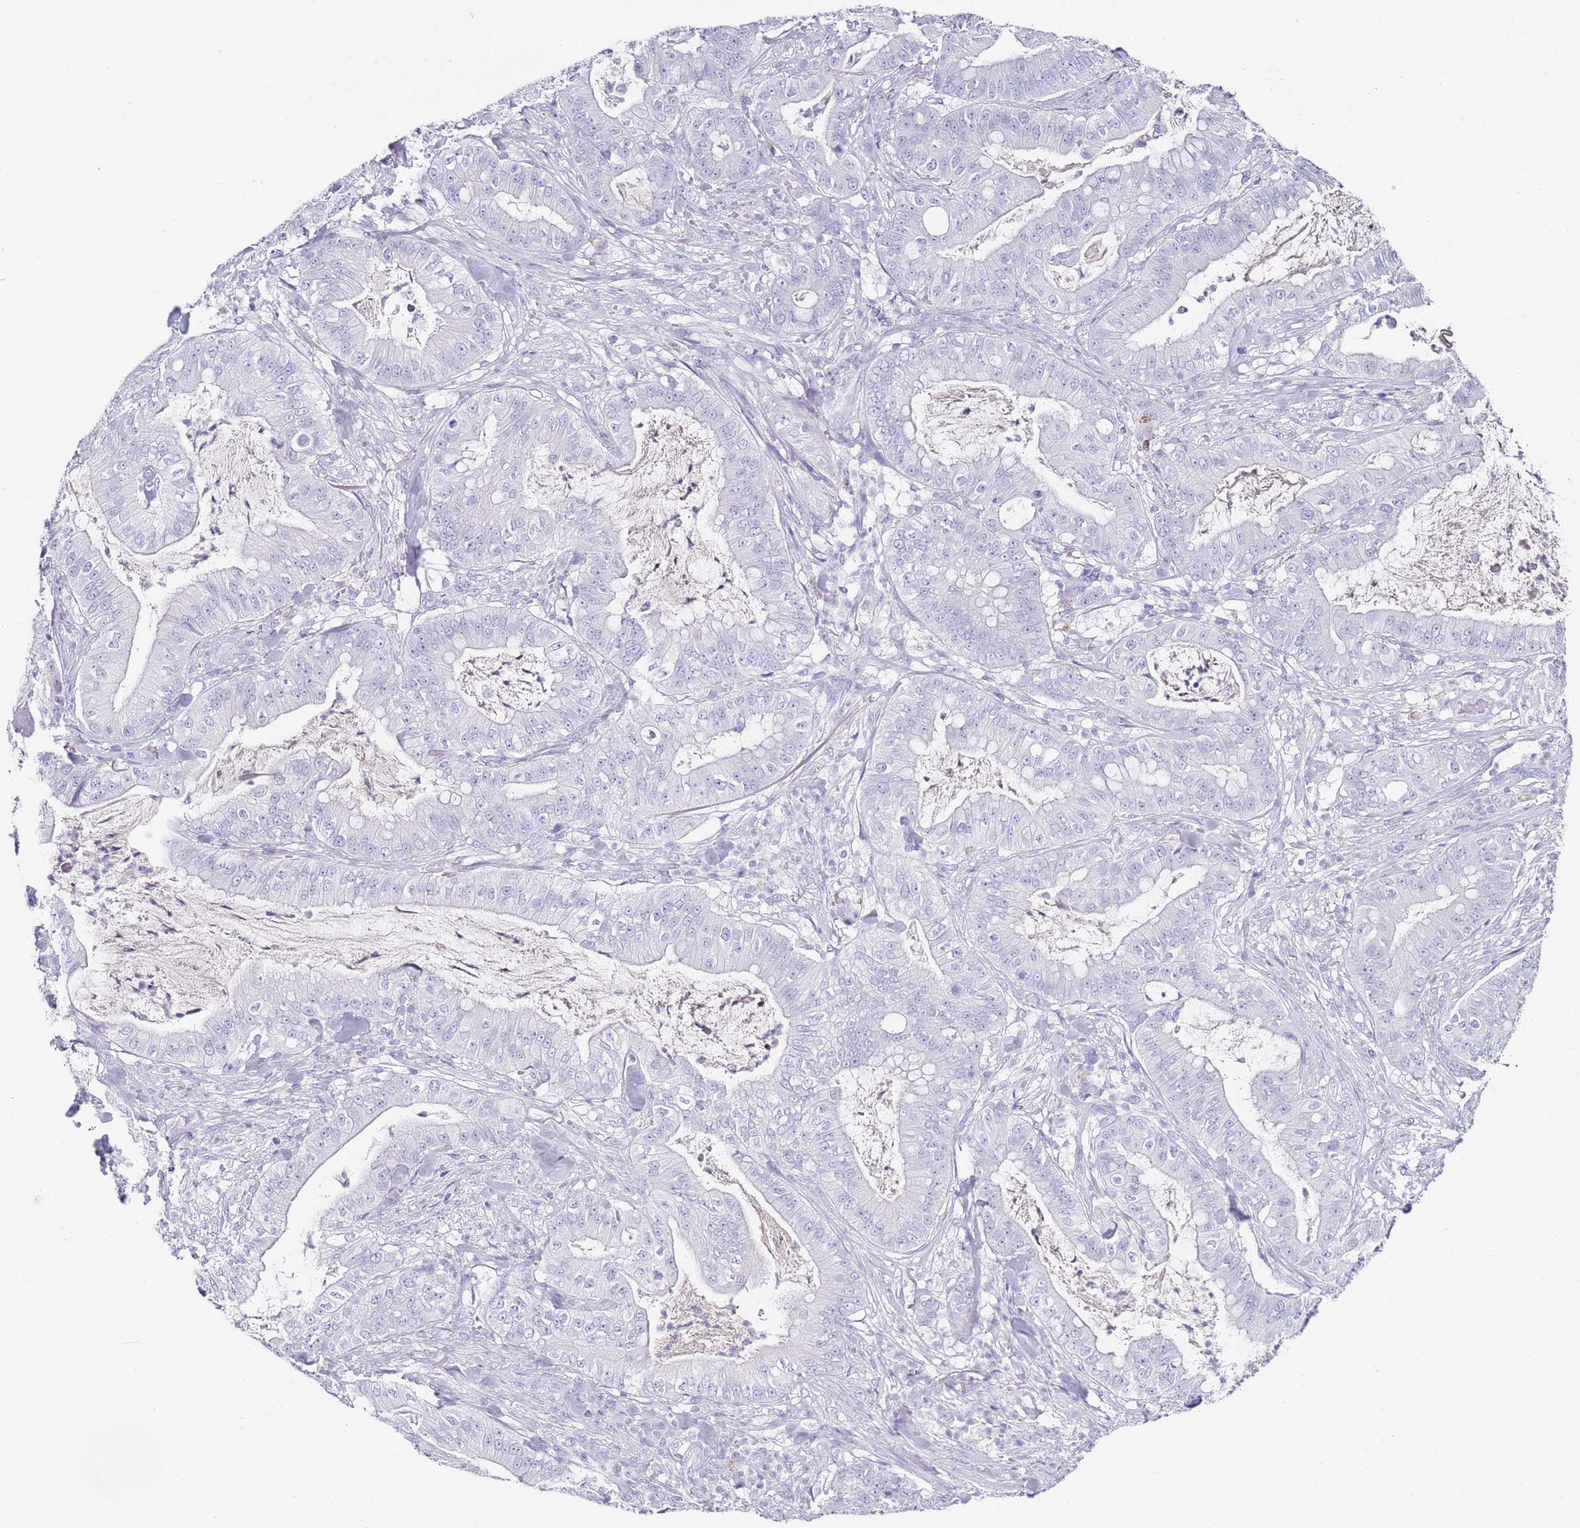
{"staining": {"intensity": "negative", "quantity": "none", "location": "none"}, "tissue": "pancreatic cancer", "cell_type": "Tumor cells", "image_type": "cancer", "snomed": [{"axis": "morphology", "description": "Adenocarcinoma, NOS"}, {"axis": "topography", "description": "Pancreas"}], "caption": "A histopathology image of pancreatic adenocarcinoma stained for a protein demonstrates no brown staining in tumor cells. (DAB (3,3'-diaminobenzidine) immunohistochemistry visualized using brightfield microscopy, high magnification).", "gene": "PTBP2", "patient": {"sex": "male", "age": 71}}